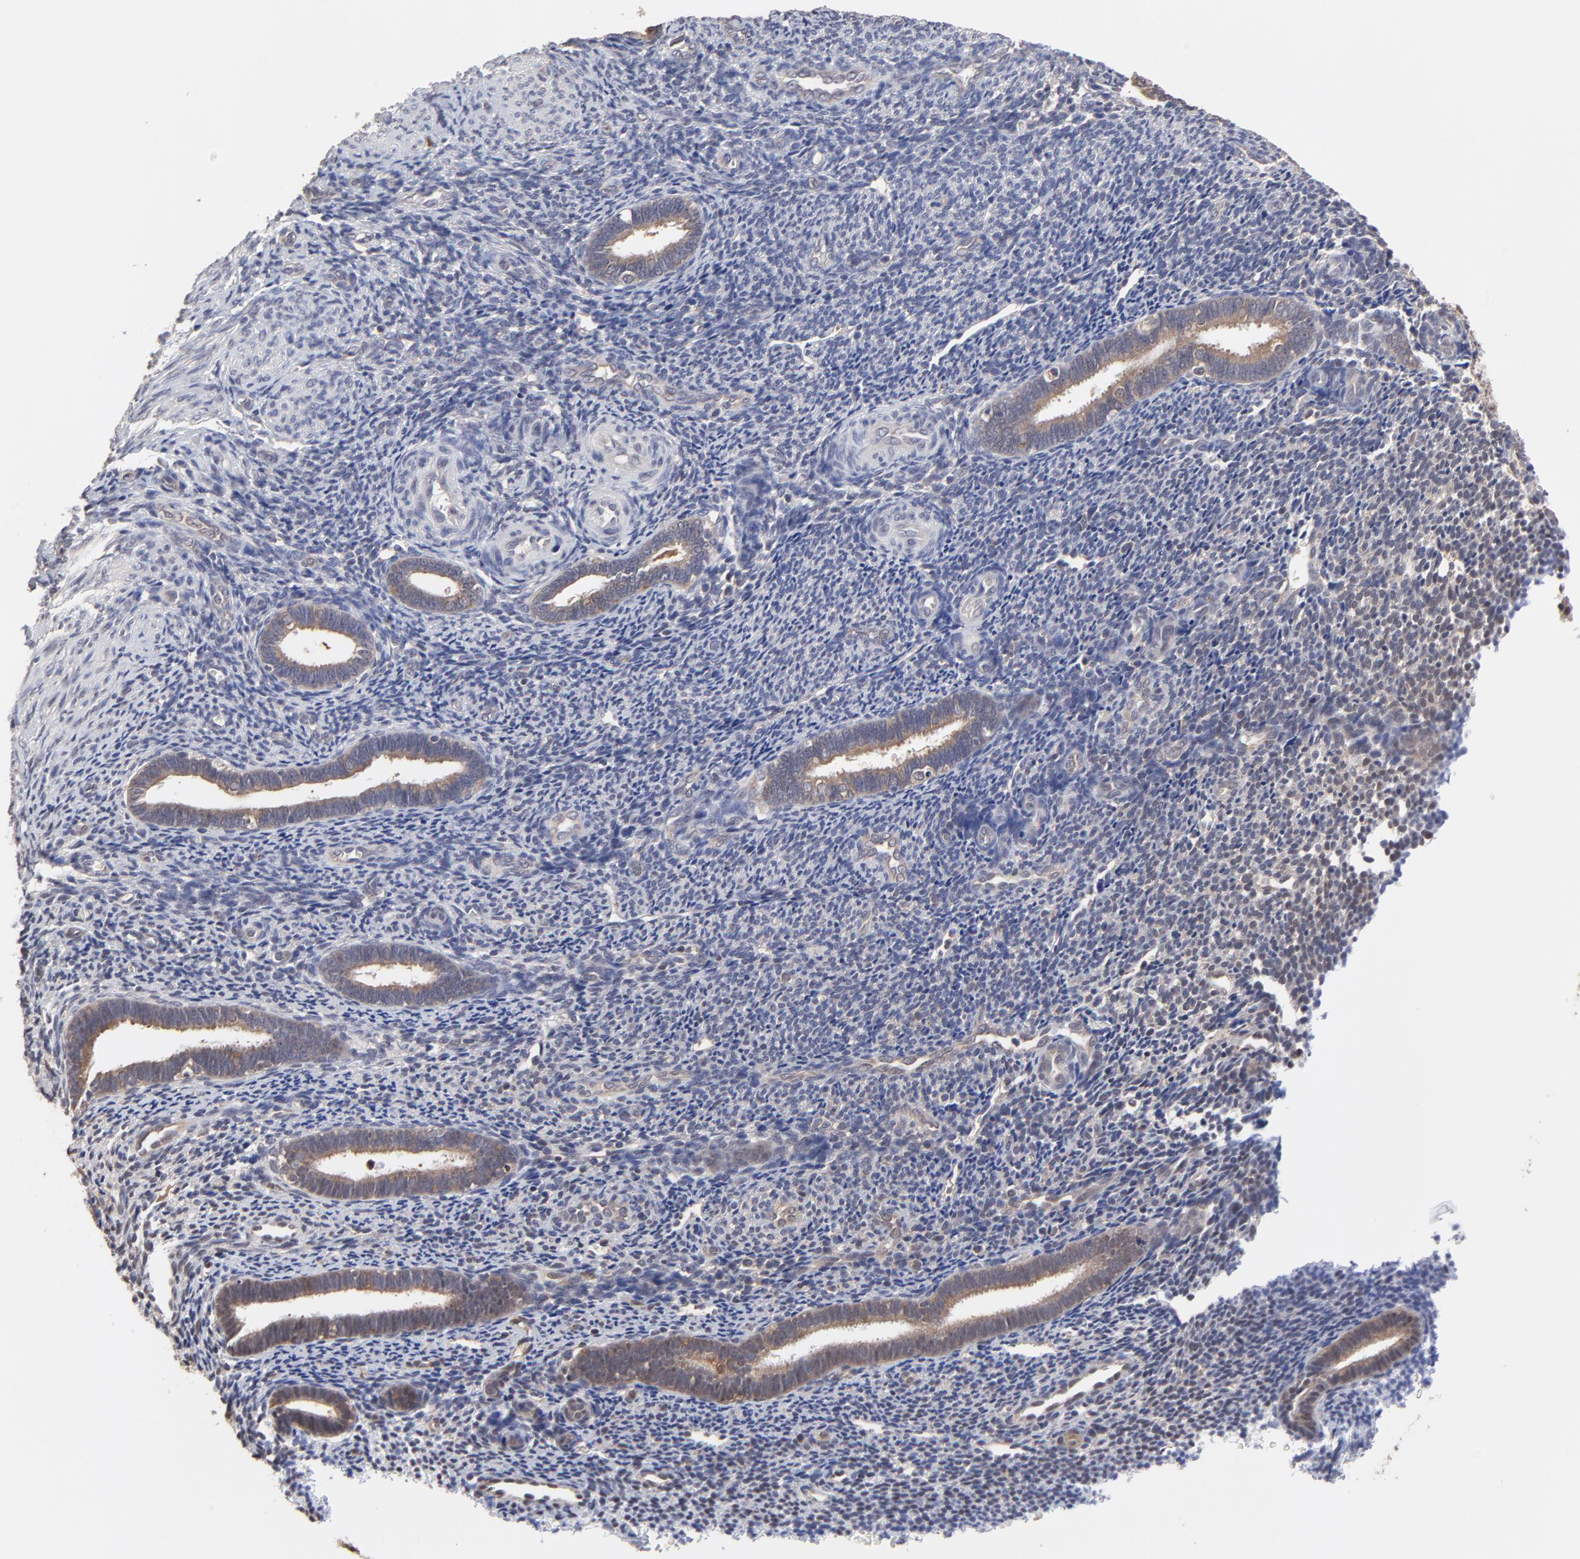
{"staining": {"intensity": "weak", "quantity": "<25%", "location": "cytoplasmic/membranous"}, "tissue": "endometrium", "cell_type": "Cells in endometrial stroma", "image_type": "normal", "snomed": [{"axis": "morphology", "description": "Normal tissue, NOS"}, {"axis": "topography", "description": "Endometrium"}], "caption": "Immunohistochemistry of normal endometrium reveals no expression in cells in endometrial stroma. (Stains: DAB (3,3'-diaminobenzidine) immunohistochemistry with hematoxylin counter stain, Microscopy: brightfield microscopy at high magnification).", "gene": "CCT2", "patient": {"sex": "female", "age": 27}}